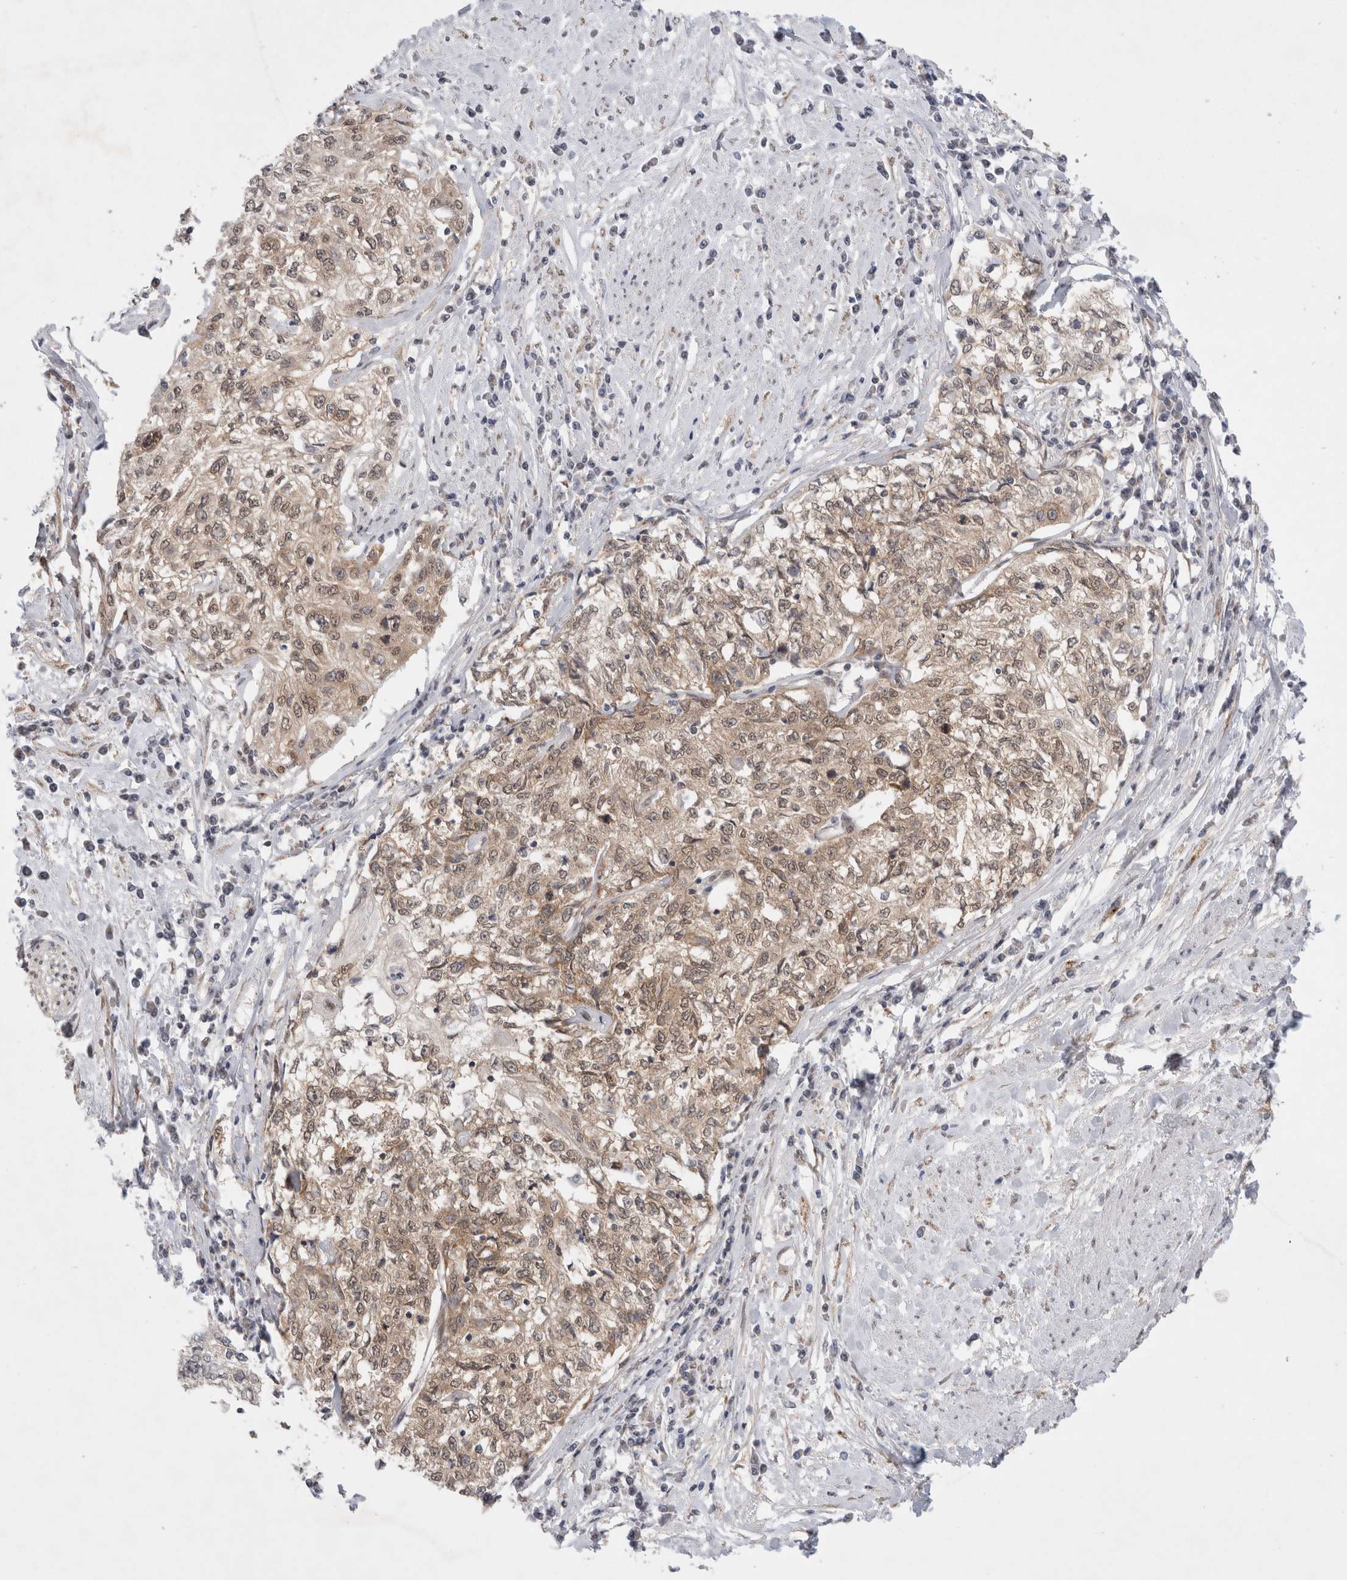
{"staining": {"intensity": "weak", "quantity": "25%-75%", "location": "cytoplasmic/membranous"}, "tissue": "cervical cancer", "cell_type": "Tumor cells", "image_type": "cancer", "snomed": [{"axis": "morphology", "description": "Squamous cell carcinoma, NOS"}, {"axis": "topography", "description": "Cervix"}], "caption": "The immunohistochemical stain labels weak cytoplasmic/membranous staining in tumor cells of cervical squamous cell carcinoma tissue.", "gene": "WIPF2", "patient": {"sex": "female", "age": 57}}